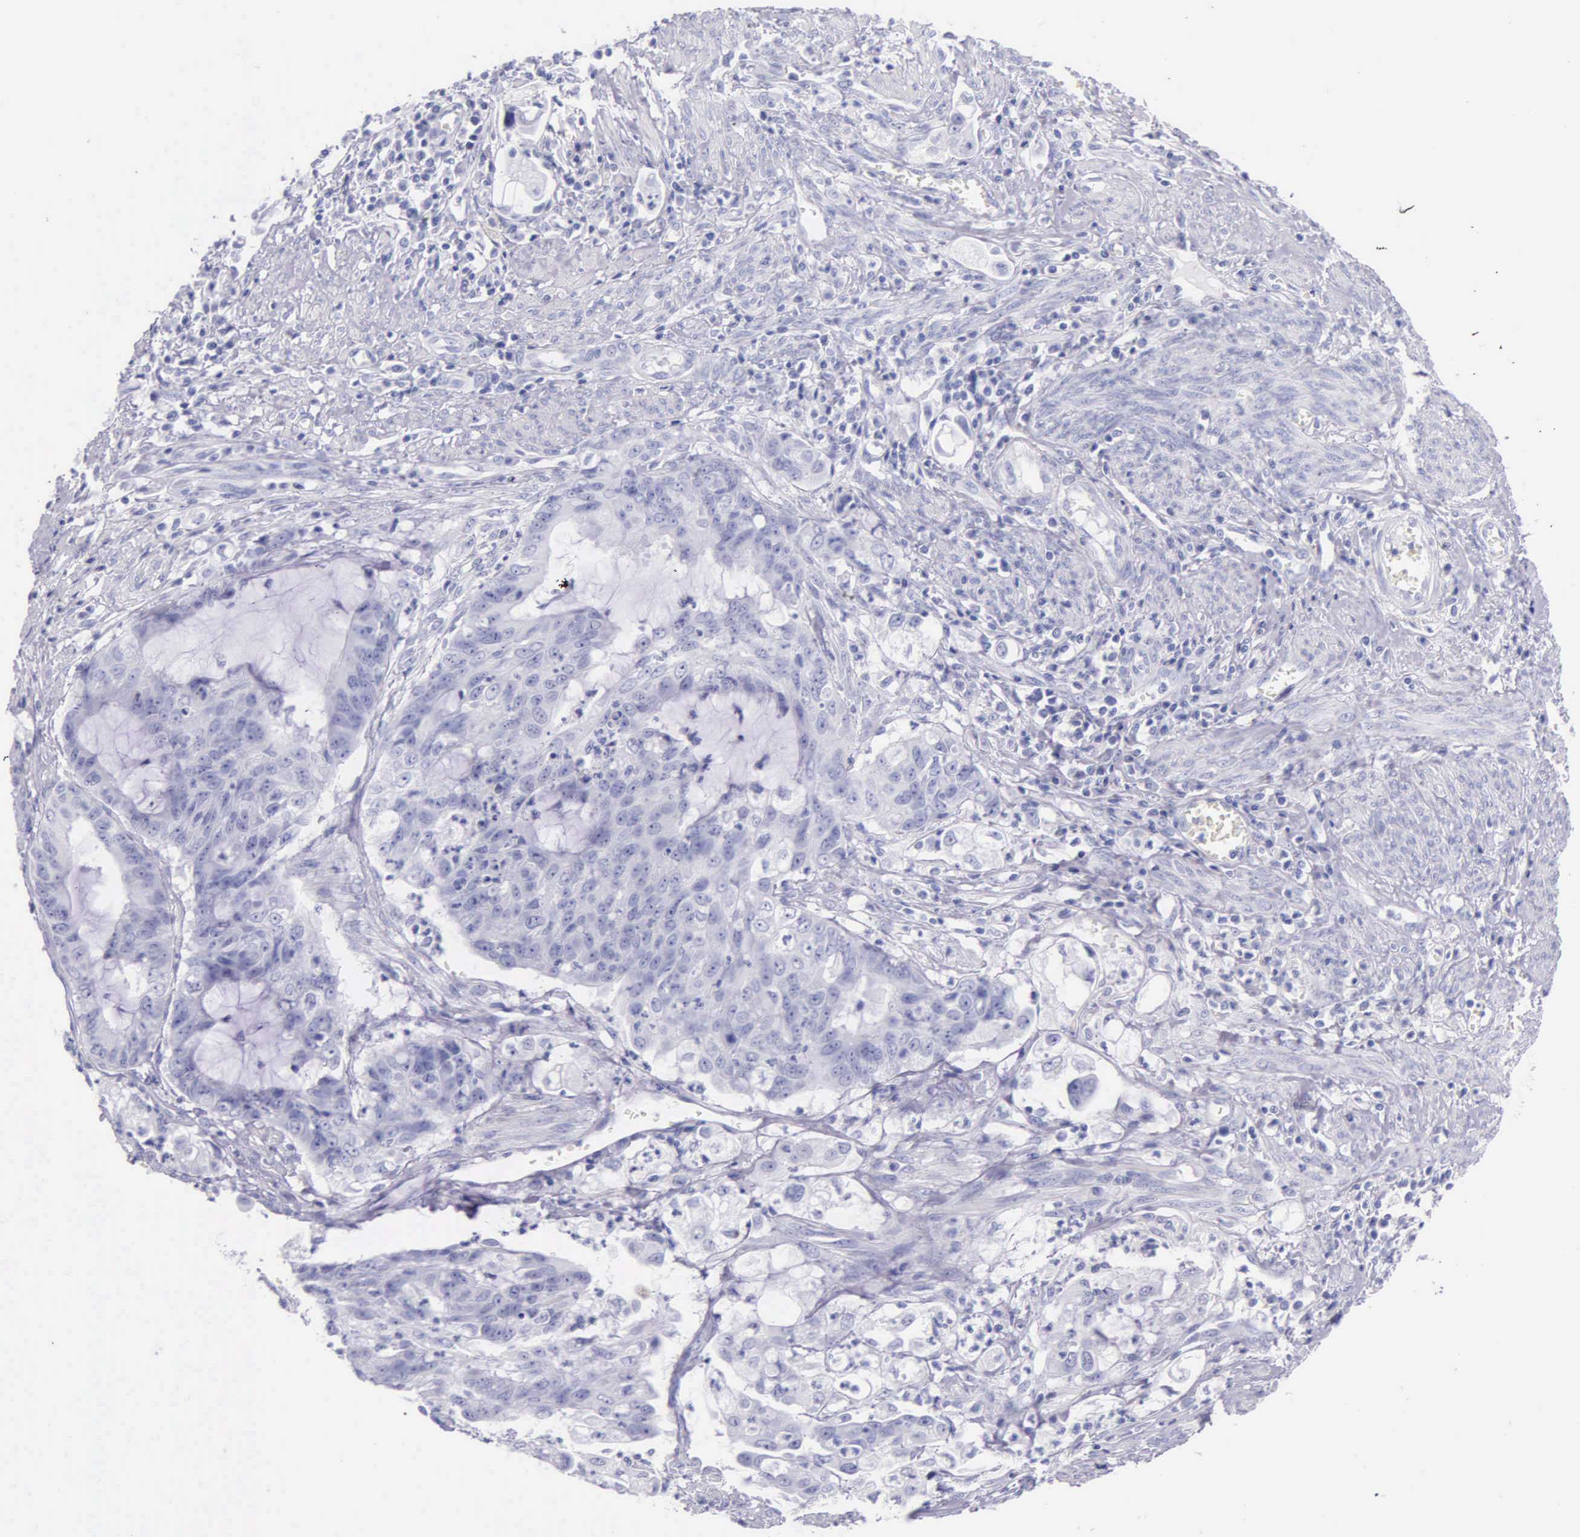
{"staining": {"intensity": "negative", "quantity": "none", "location": "none"}, "tissue": "endometrial cancer", "cell_type": "Tumor cells", "image_type": "cancer", "snomed": [{"axis": "morphology", "description": "Adenocarcinoma, NOS"}, {"axis": "topography", "description": "Endometrium"}], "caption": "Immunohistochemistry histopathology image of human endometrial cancer stained for a protein (brown), which reveals no positivity in tumor cells.", "gene": "KLK3", "patient": {"sex": "female", "age": 75}}